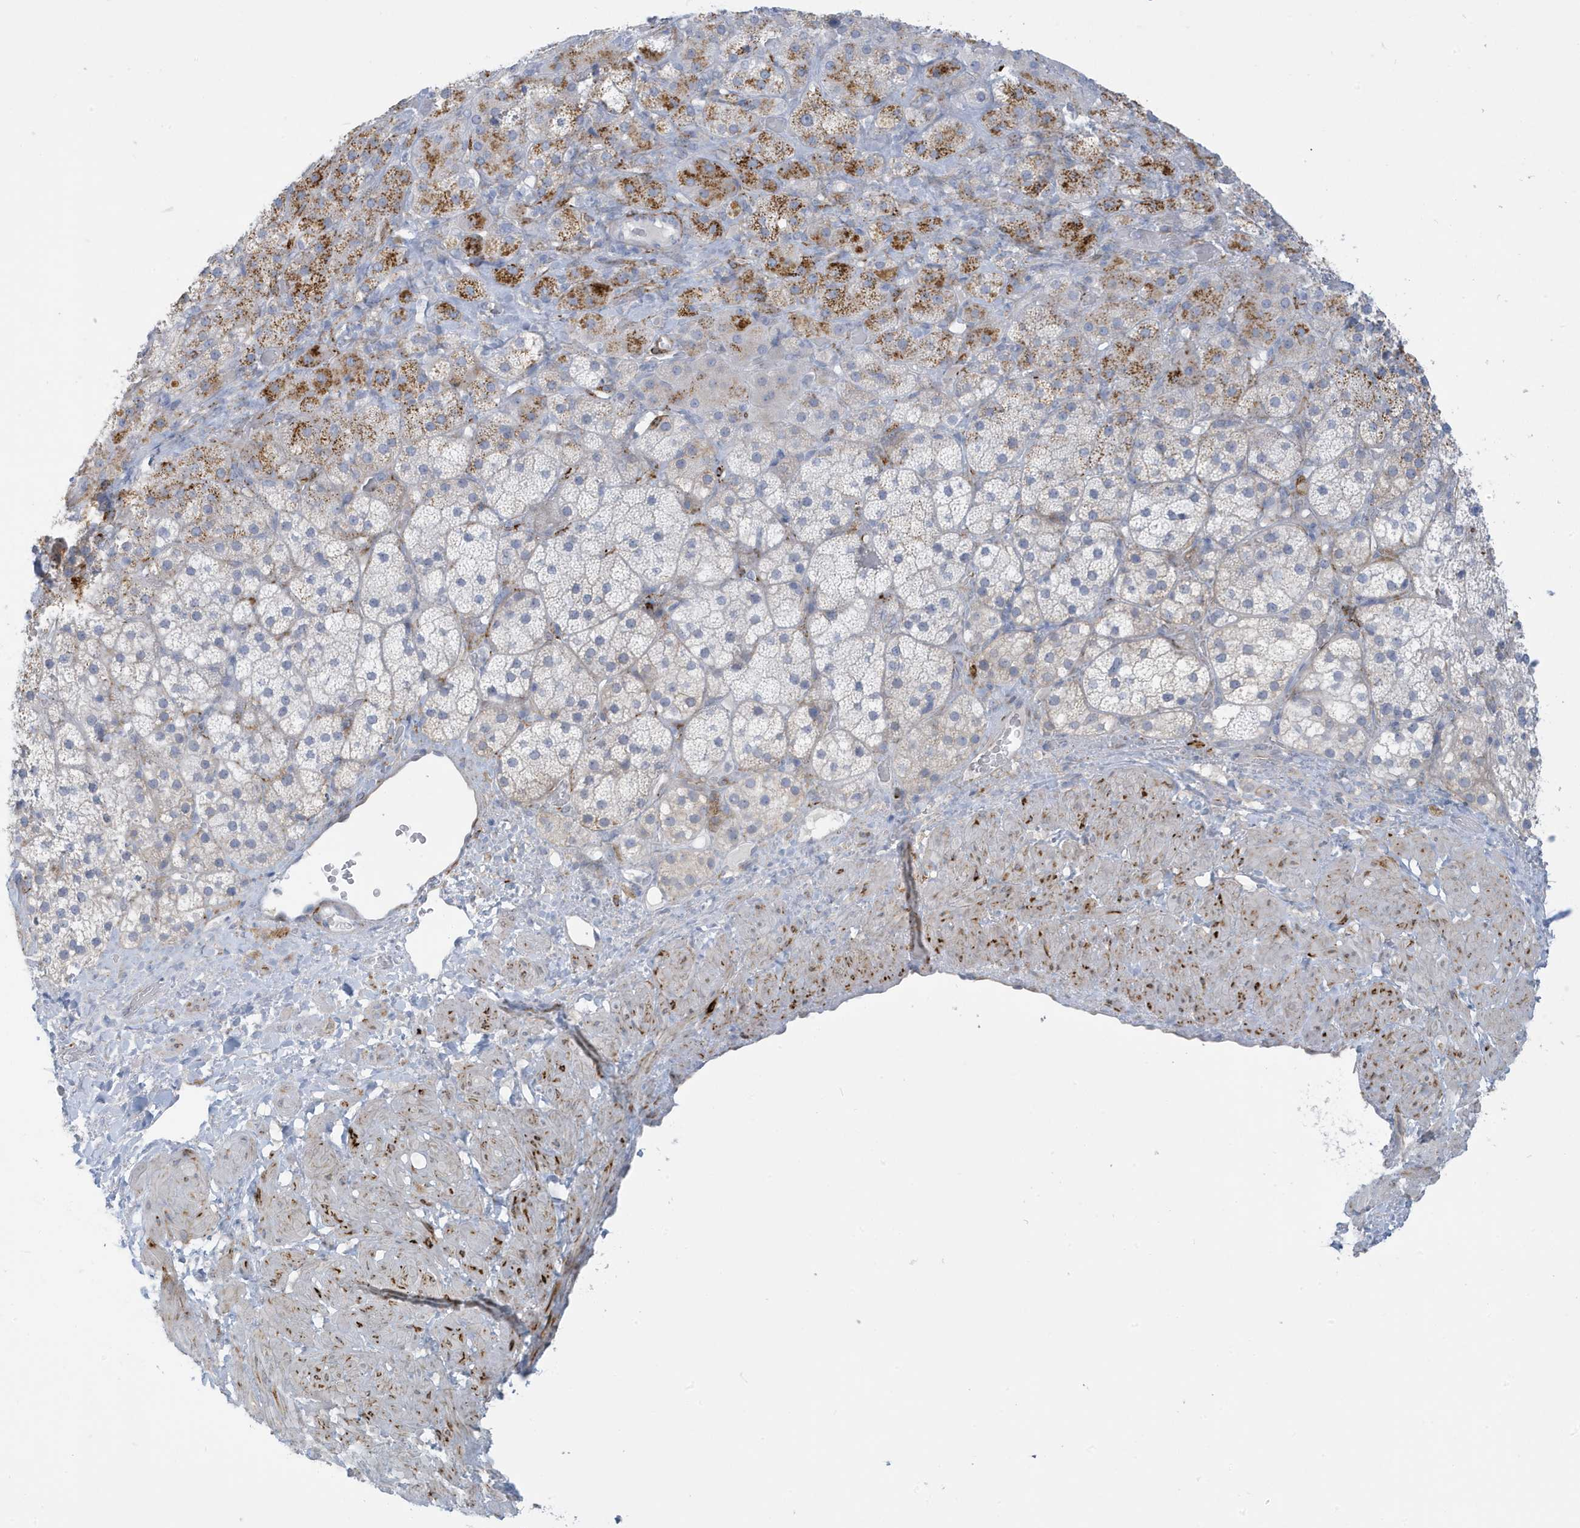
{"staining": {"intensity": "weak", "quantity": "<25%", "location": "cytoplasmic/membranous"}, "tissue": "adrenal gland", "cell_type": "Glandular cells", "image_type": "normal", "snomed": [{"axis": "morphology", "description": "Normal tissue, NOS"}, {"axis": "topography", "description": "Adrenal gland"}], "caption": "The photomicrograph demonstrates no significant positivity in glandular cells of adrenal gland.", "gene": "PERM1", "patient": {"sex": "male", "age": 57}}